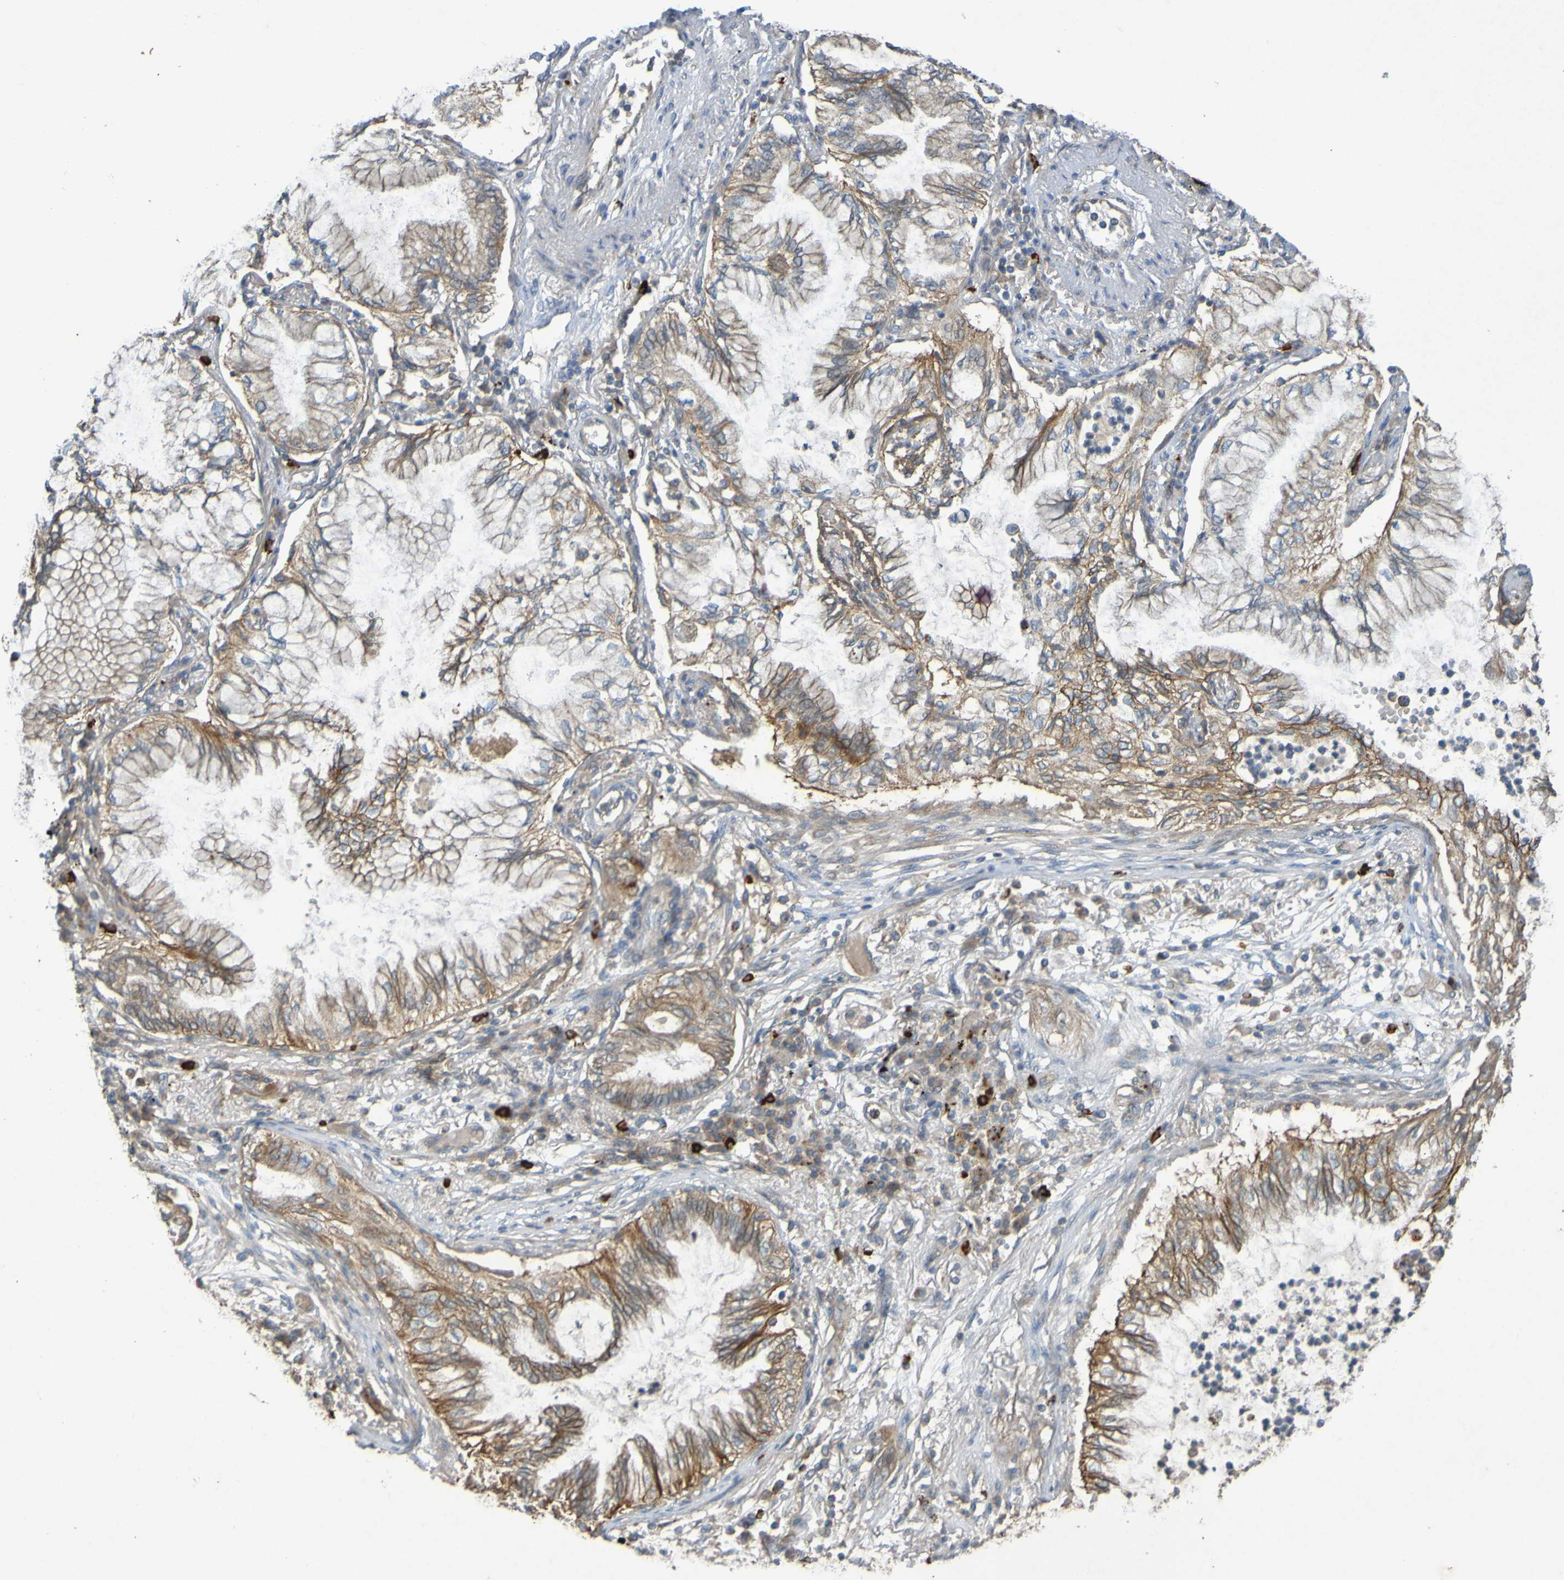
{"staining": {"intensity": "moderate", "quantity": ">75%", "location": "cytoplasmic/membranous"}, "tissue": "lung cancer", "cell_type": "Tumor cells", "image_type": "cancer", "snomed": [{"axis": "morphology", "description": "Normal tissue, NOS"}, {"axis": "morphology", "description": "Adenocarcinoma, NOS"}, {"axis": "topography", "description": "Bronchus"}, {"axis": "topography", "description": "Lung"}], "caption": "Lung adenocarcinoma stained for a protein (brown) shows moderate cytoplasmic/membranous positive expression in about >75% of tumor cells.", "gene": "B3GAT2", "patient": {"sex": "female", "age": 70}}